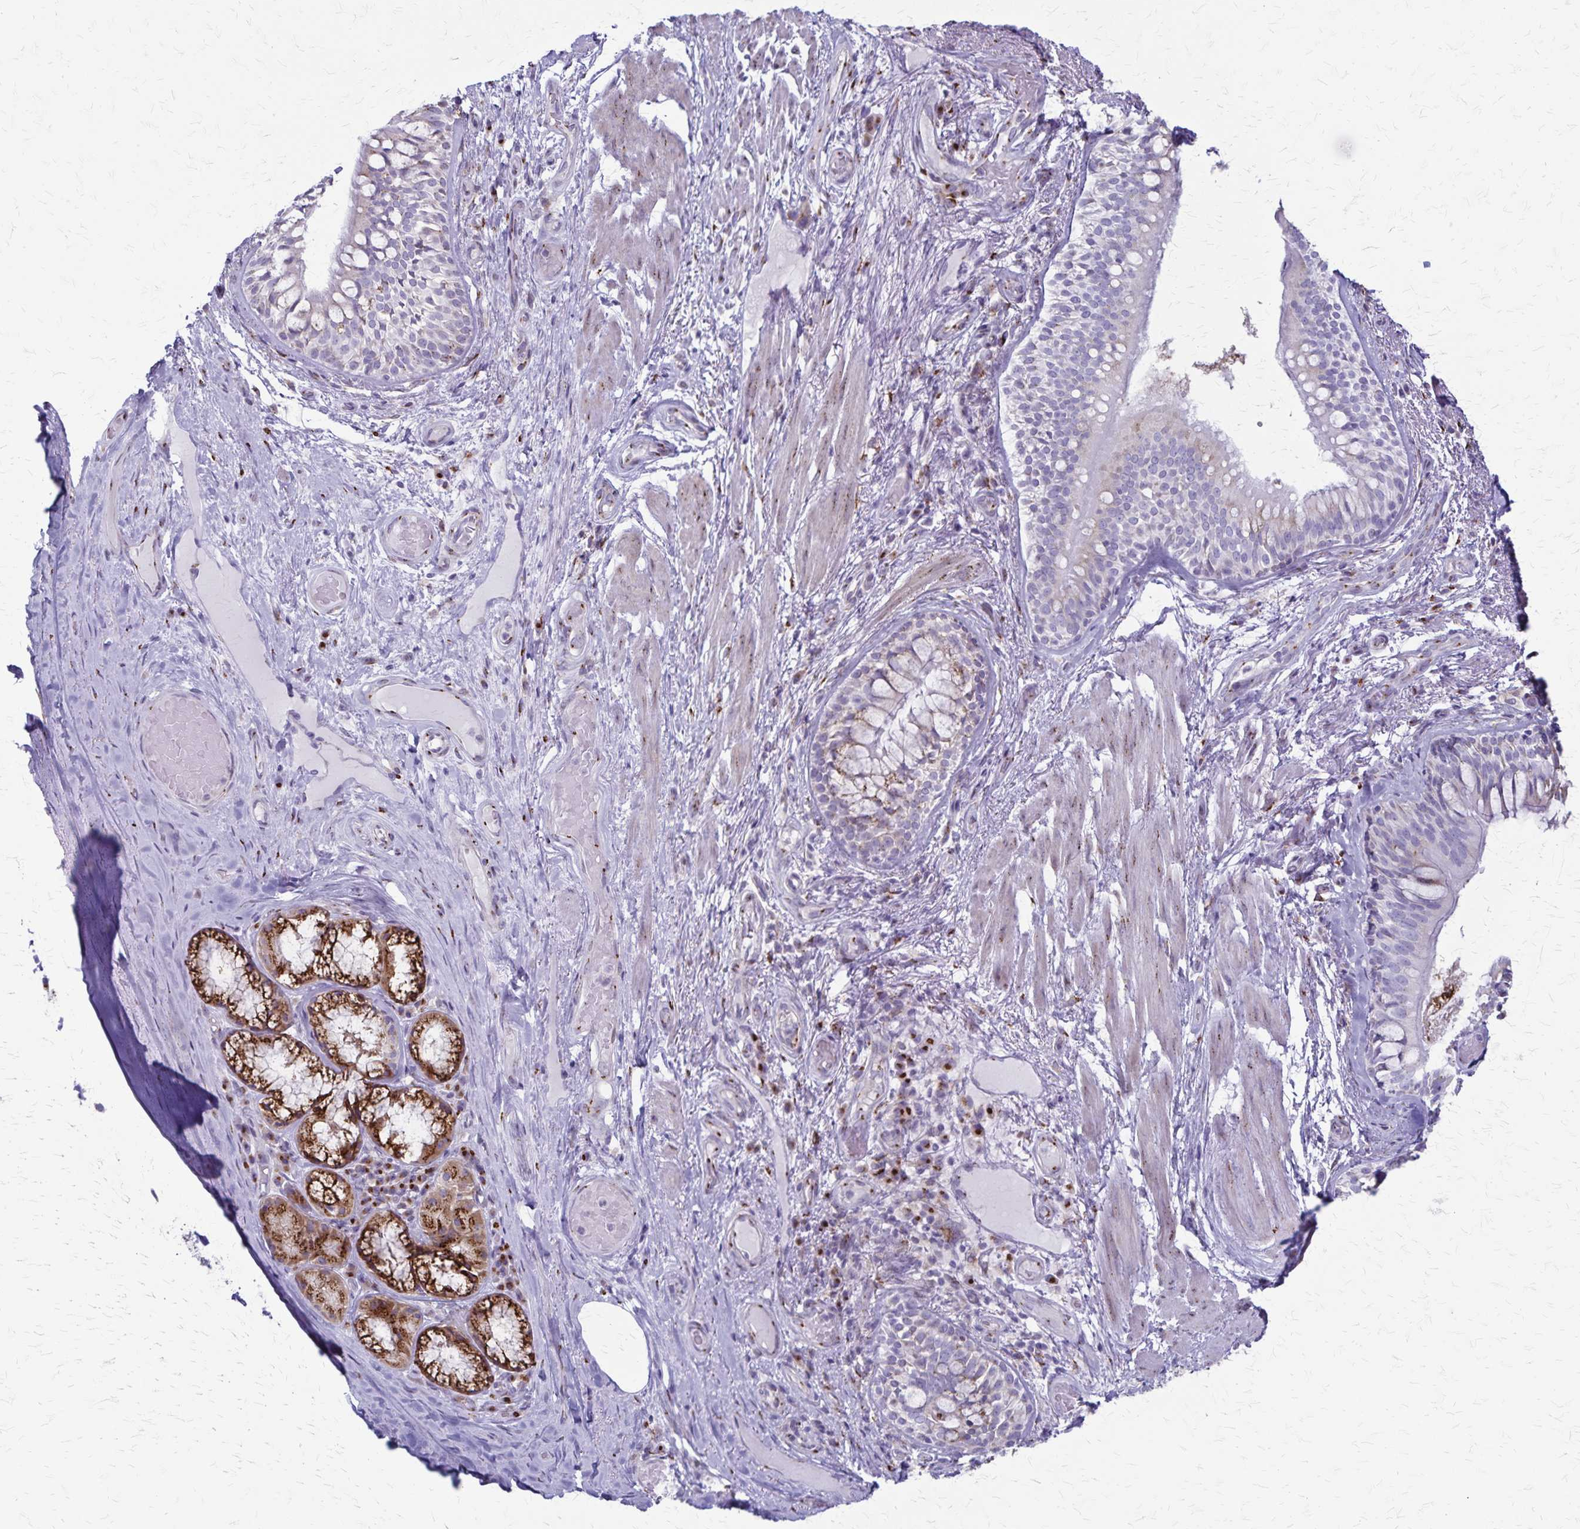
{"staining": {"intensity": "moderate", "quantity": "<25%", "location": "cytoplasmic/membranous"}, "tissue": "adipose tissue", "cell_type": "Adipocytes", "image_type": "normal", "snomed": [{"axis": "morphology", "description": "Normal tissue, NOS"}, {"axis": "topography", "description": "Cartilage tissue"}, {"axis": "topography", "description": "Bronchus"}], "caption": "Immunohistochemistry image of unremarkable adipose tissue: human adipose tissue stained using IHC demonstrates low levels of moderate protein expression localized specifically in the cytoplasmic/membranous of adipocytes, appearing as a cytoplasmic/membranous brown color.", "gene": "MCFD2", "patient": {"sex": "male", "age": 64}}